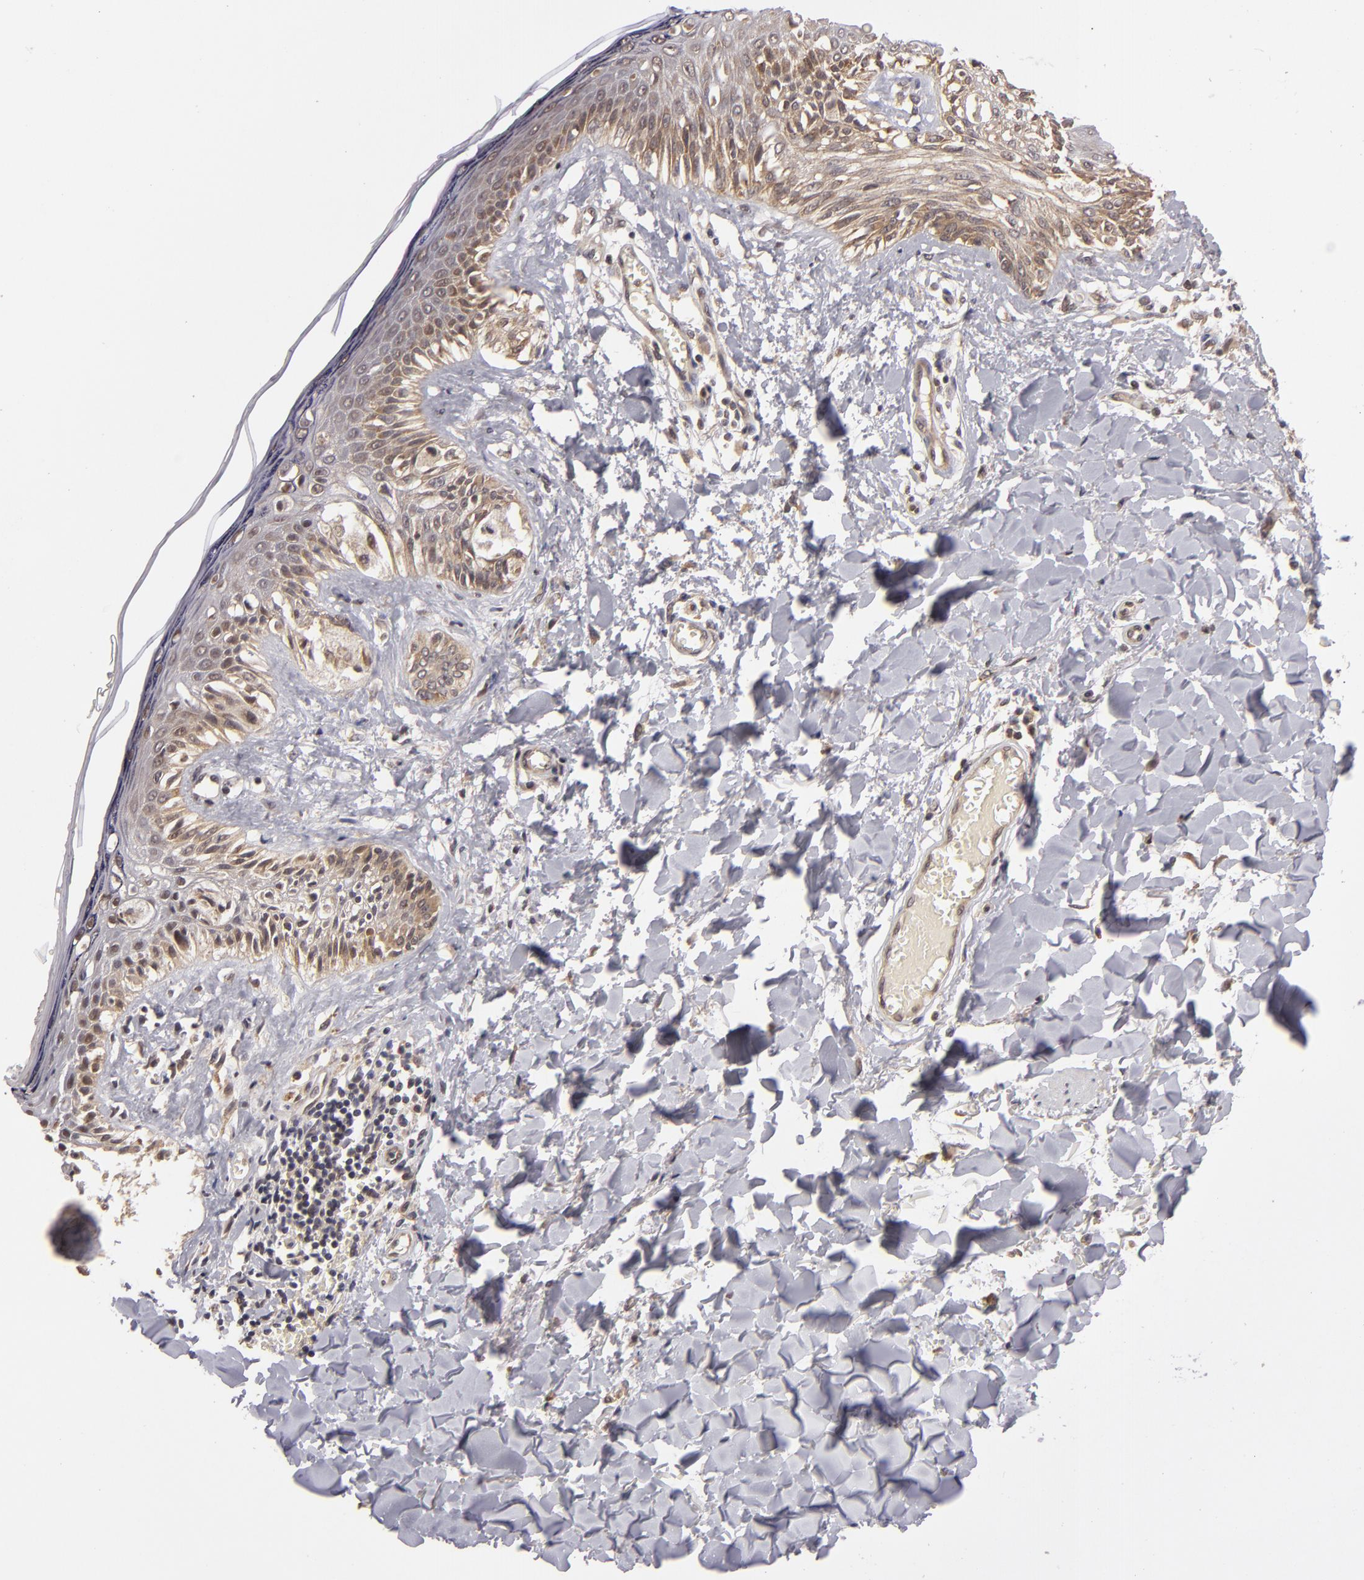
{"staining": {"intensity": "moderate", "quantity": "25%-75%", "location": "cytoplasmic/membranous"}, "tissue": "melanoma", "cell_type": "Tumor cells", "image_type": "cancer", "snomed": [{"axis": "morphology", "description": "Malignant melanoma, NOS"}, {"axis": "topography", "description": "Skin"}], "caption": "High-power microscopy captured an immunohistochemistry (IHC) histopathology image of melanoma, revealing moderate cytoplasmic/membranous staining in about 25%-75% of tumor cells. (brown staining indicates protein expression, while blue staining denotes nuclei).", "gene": "MAPK3", "patient": {"sex": "female", "age": 82}}